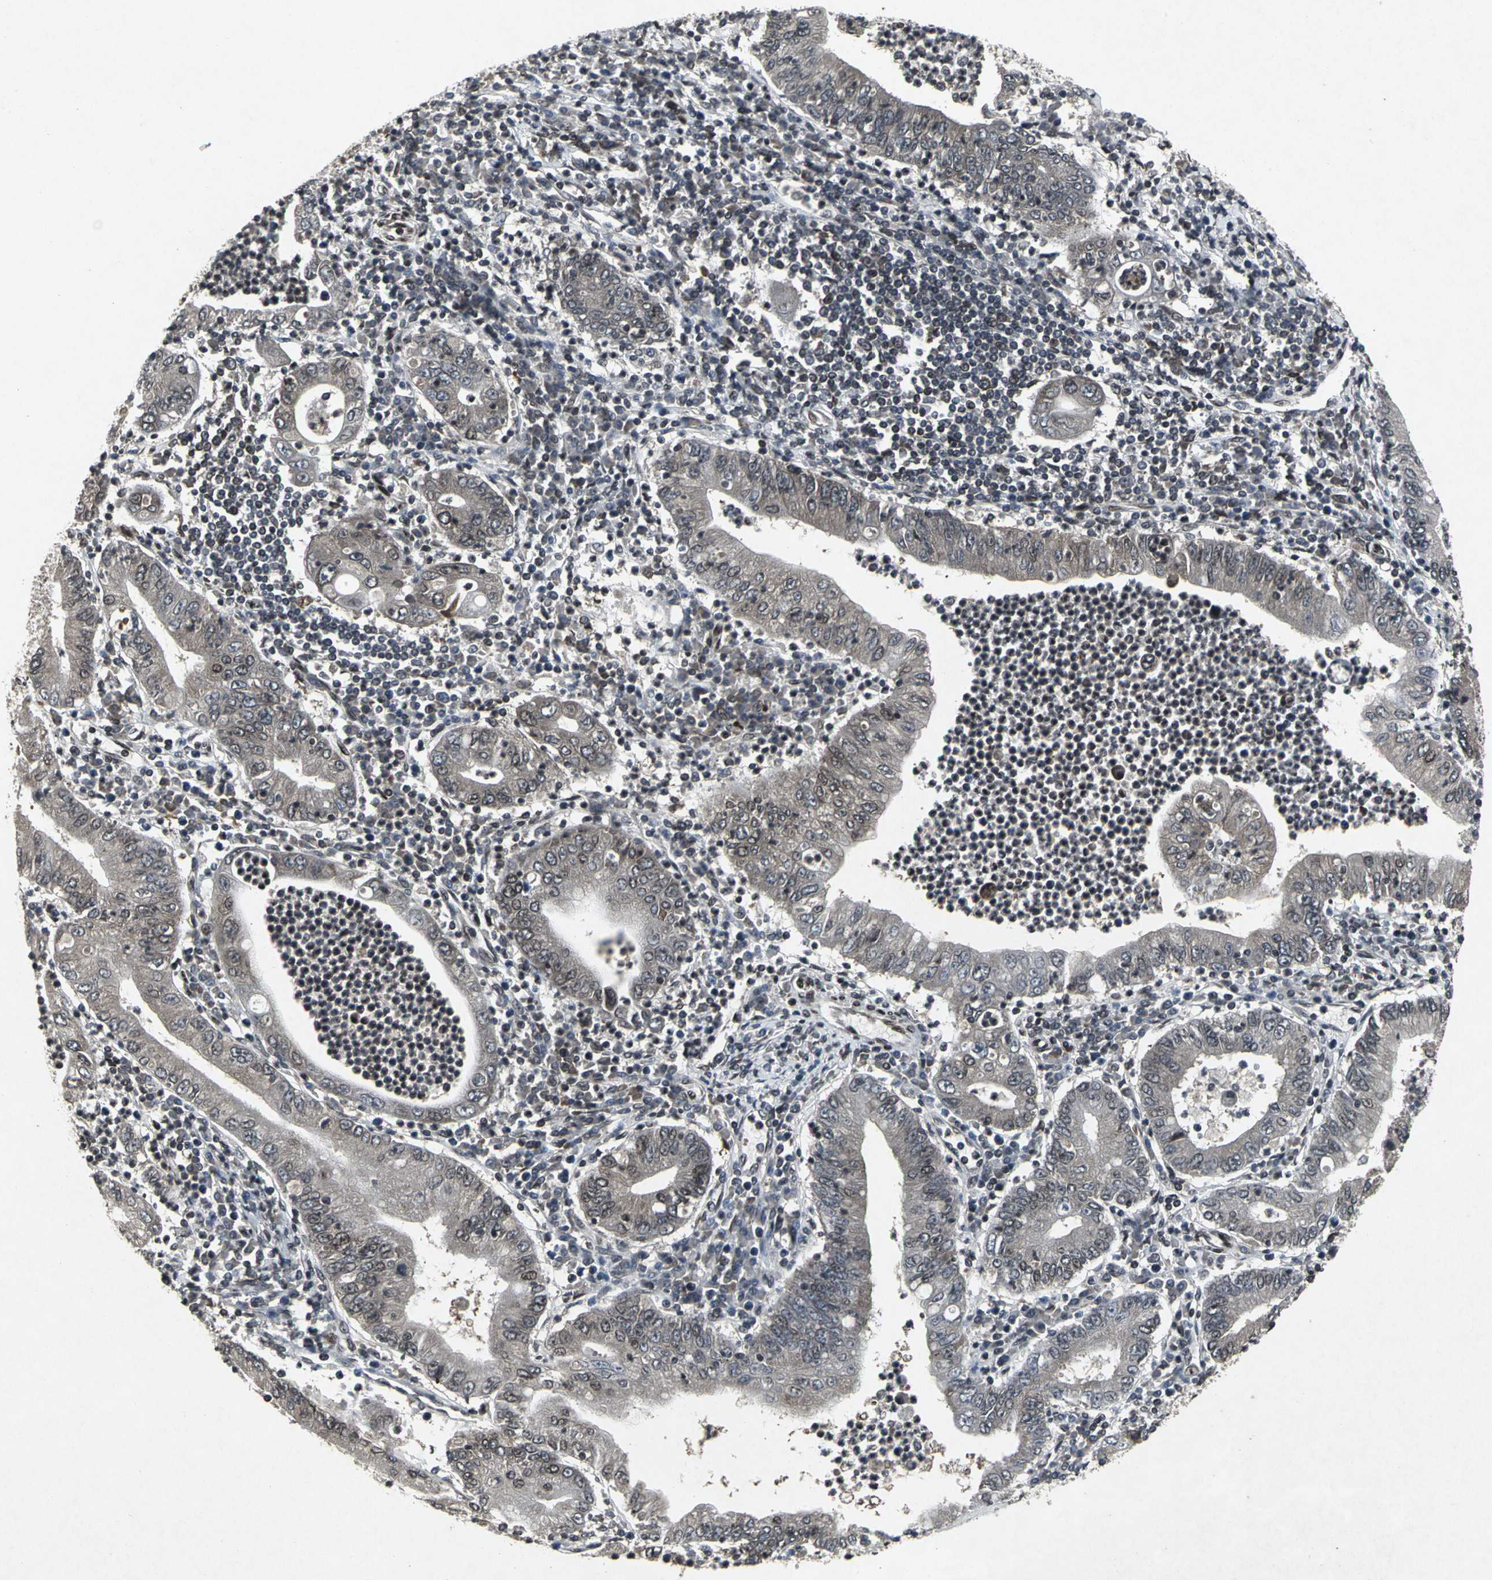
{"staining": {"intensity": "weak", "quantity": "25%-75%", "location": "cytoplasmic/membranous"}, "tissue": "stomach cancer", "cell_type": "Tumor cells", "image_type": "cancer", "snomed": [{"axis": "morphology", "description": "Normal tissue, NOS"}, {"axis": "morphology", "description": "Adenocarcinoma, NOS"}, {"axis": "topography", "description": "Esophagus"}, {"axis": "topography", "description": "Stomach, upper"}, {"axis": "topography", "description": "Peripheral nerve tissue"}], "caption": "A high-resolution histopathology image shows immunohistochemistry staining of stomach cancer (adenocarcinoma), which demonstrates weak cytoplasmic/membranous expression in about 25%-75% of tumor cells.", "gene": "SH2B3", "patient": {"sex": "male", "age": 62}}